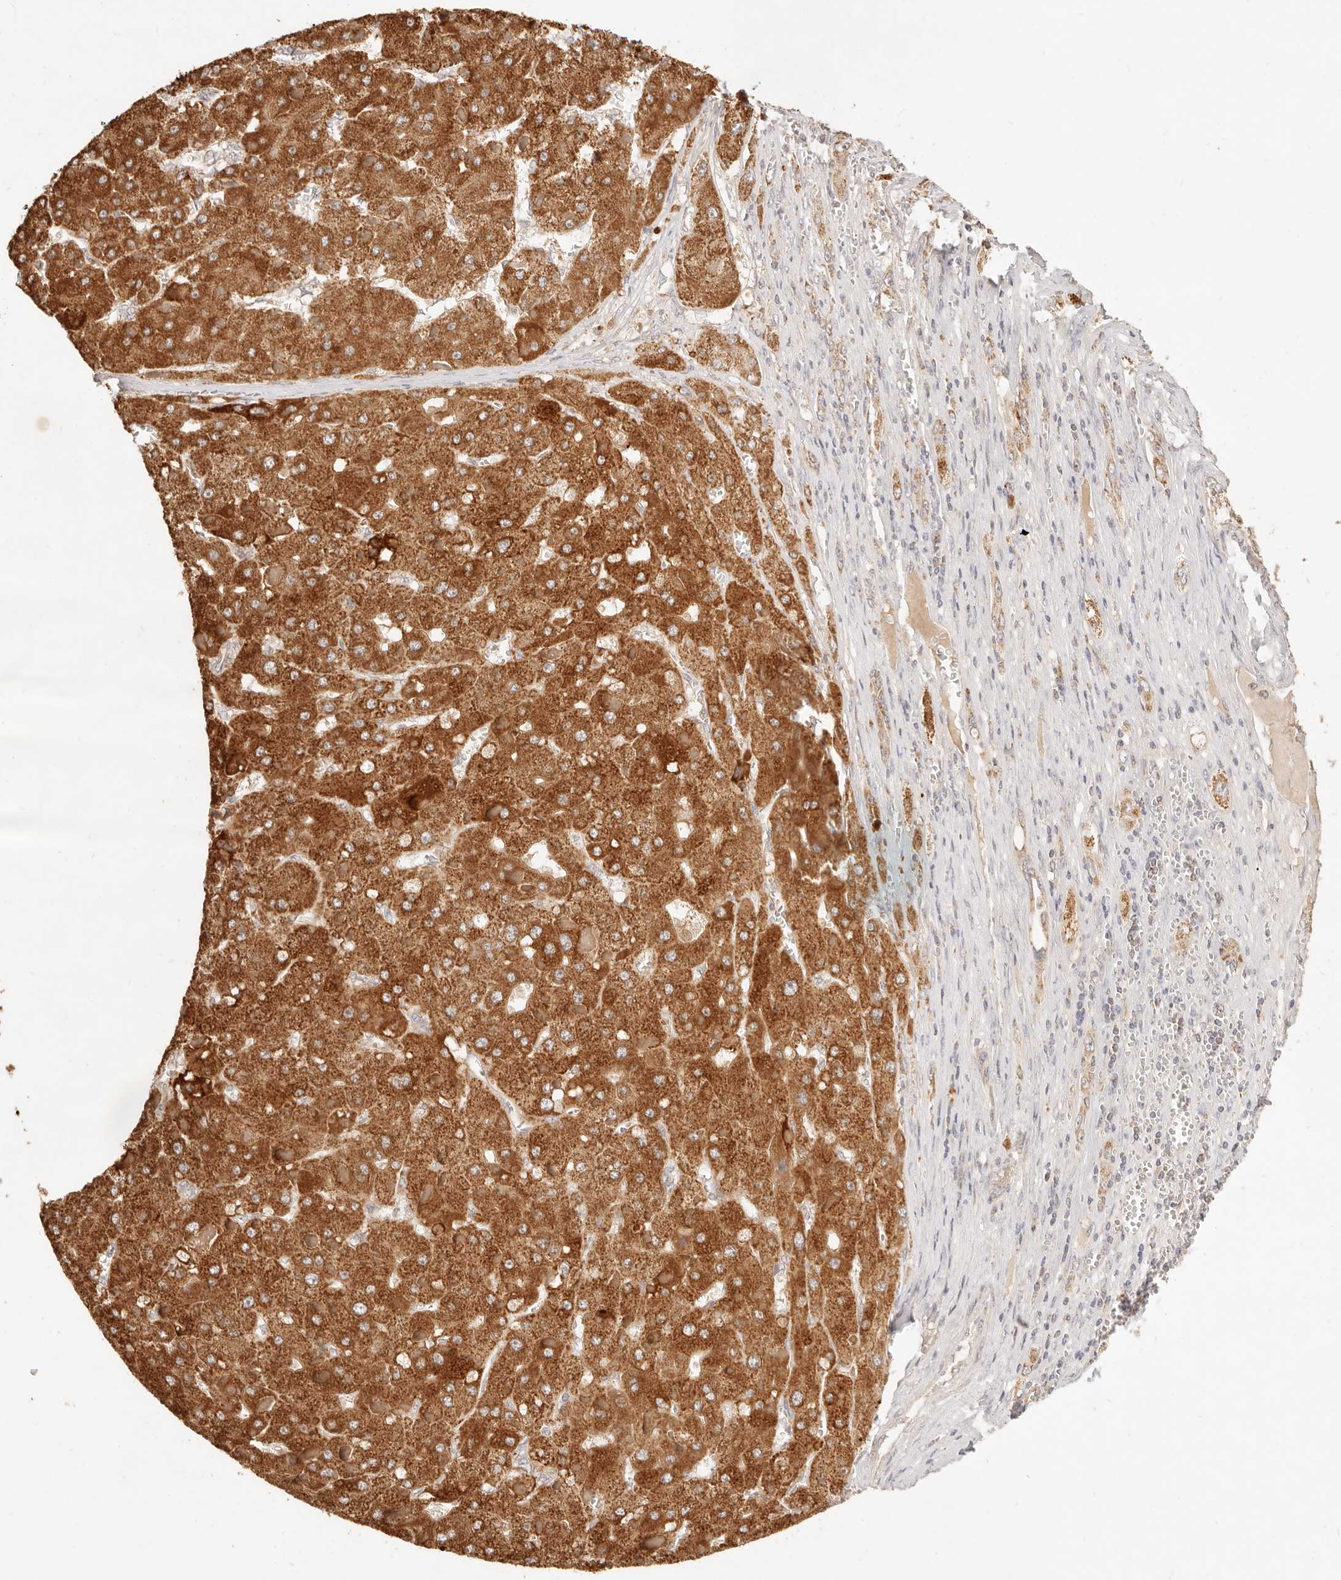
{"staining": {"intensity": "strong", "quantity": ">75%", "location": "cytoplasmic/membranous"}, "tissue": "liver cancer", "cell_type": "Tumor cells", "image_type": "cancer", "snomed": [{"axis": "morphology", "description": "Carcinoma, Hepatocellular, NOS"}, {"axis": "topography", "description": "Liver"}], "caption": "A photomicrograph of liver cancer (hepatocellular carcinoma) stained for a protein shows strong cytoplasmic/membranous brown staining in tumor cells.", "gene": "CPLANE2", "patient": {"sex": "female", "age": 73}}